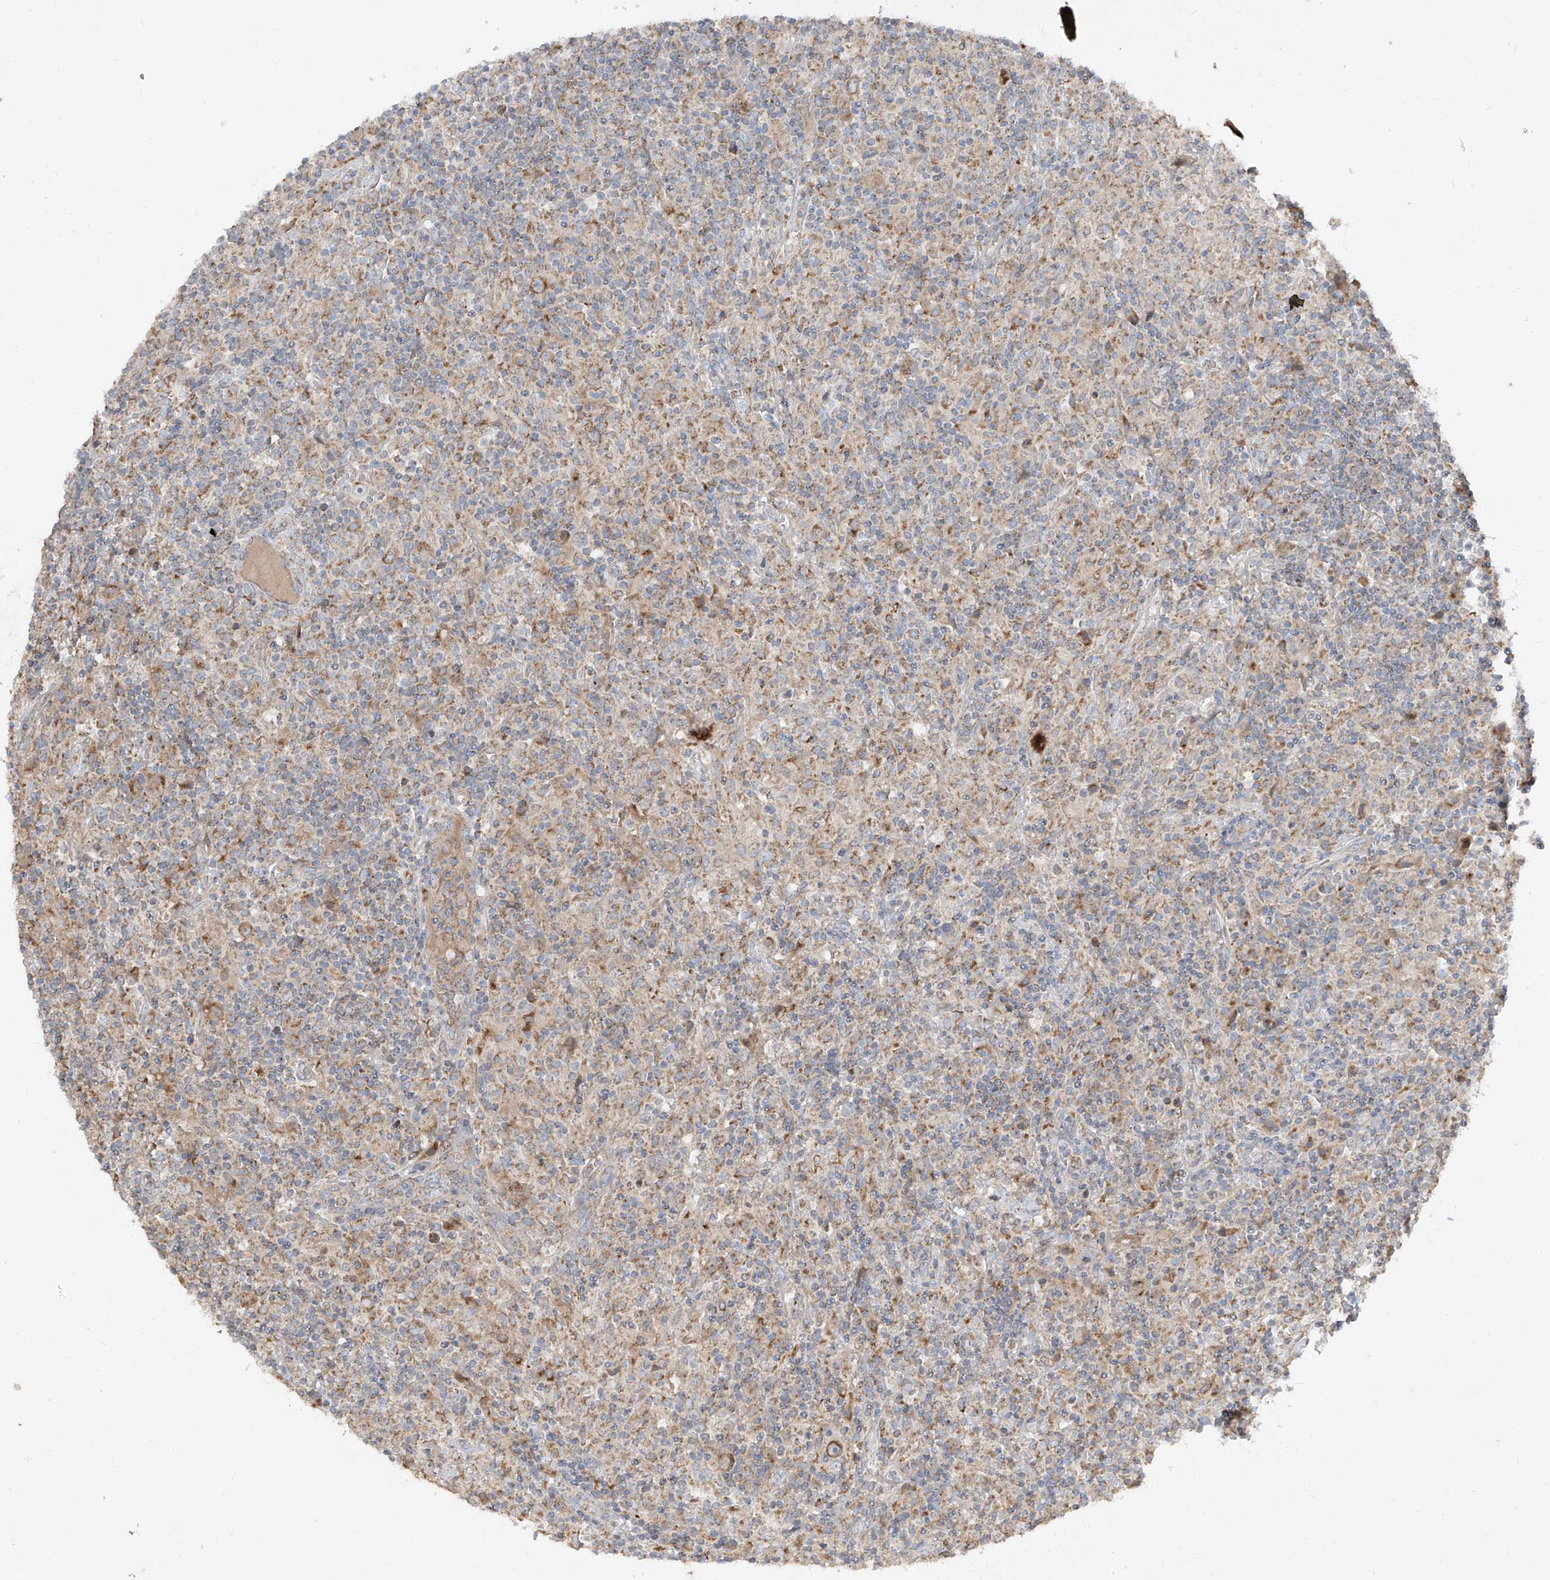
{"staining": {"intensity": "moderate", "quantity": ">75%", "location": "cytoplasmic/membranous"}, "tissue": "lymphoma", "cell_type": "Tumor cells", "image_type": "cancer", "snomed": [{"axis": "morphology", "description": "Hodgkin's disease, NOS"}, {"axis": "topography", "description": "Lymph node"}], "caption": "IHC (DAB (3,3'-diaminobenzidine)) staining of human Hodgkin's disease exhibits moderate cytoplasmic/membranous protein staining in about >75% of tumor cells.", "gene": "ABCD3", "patient": {"sex": "male", "age": 70}}